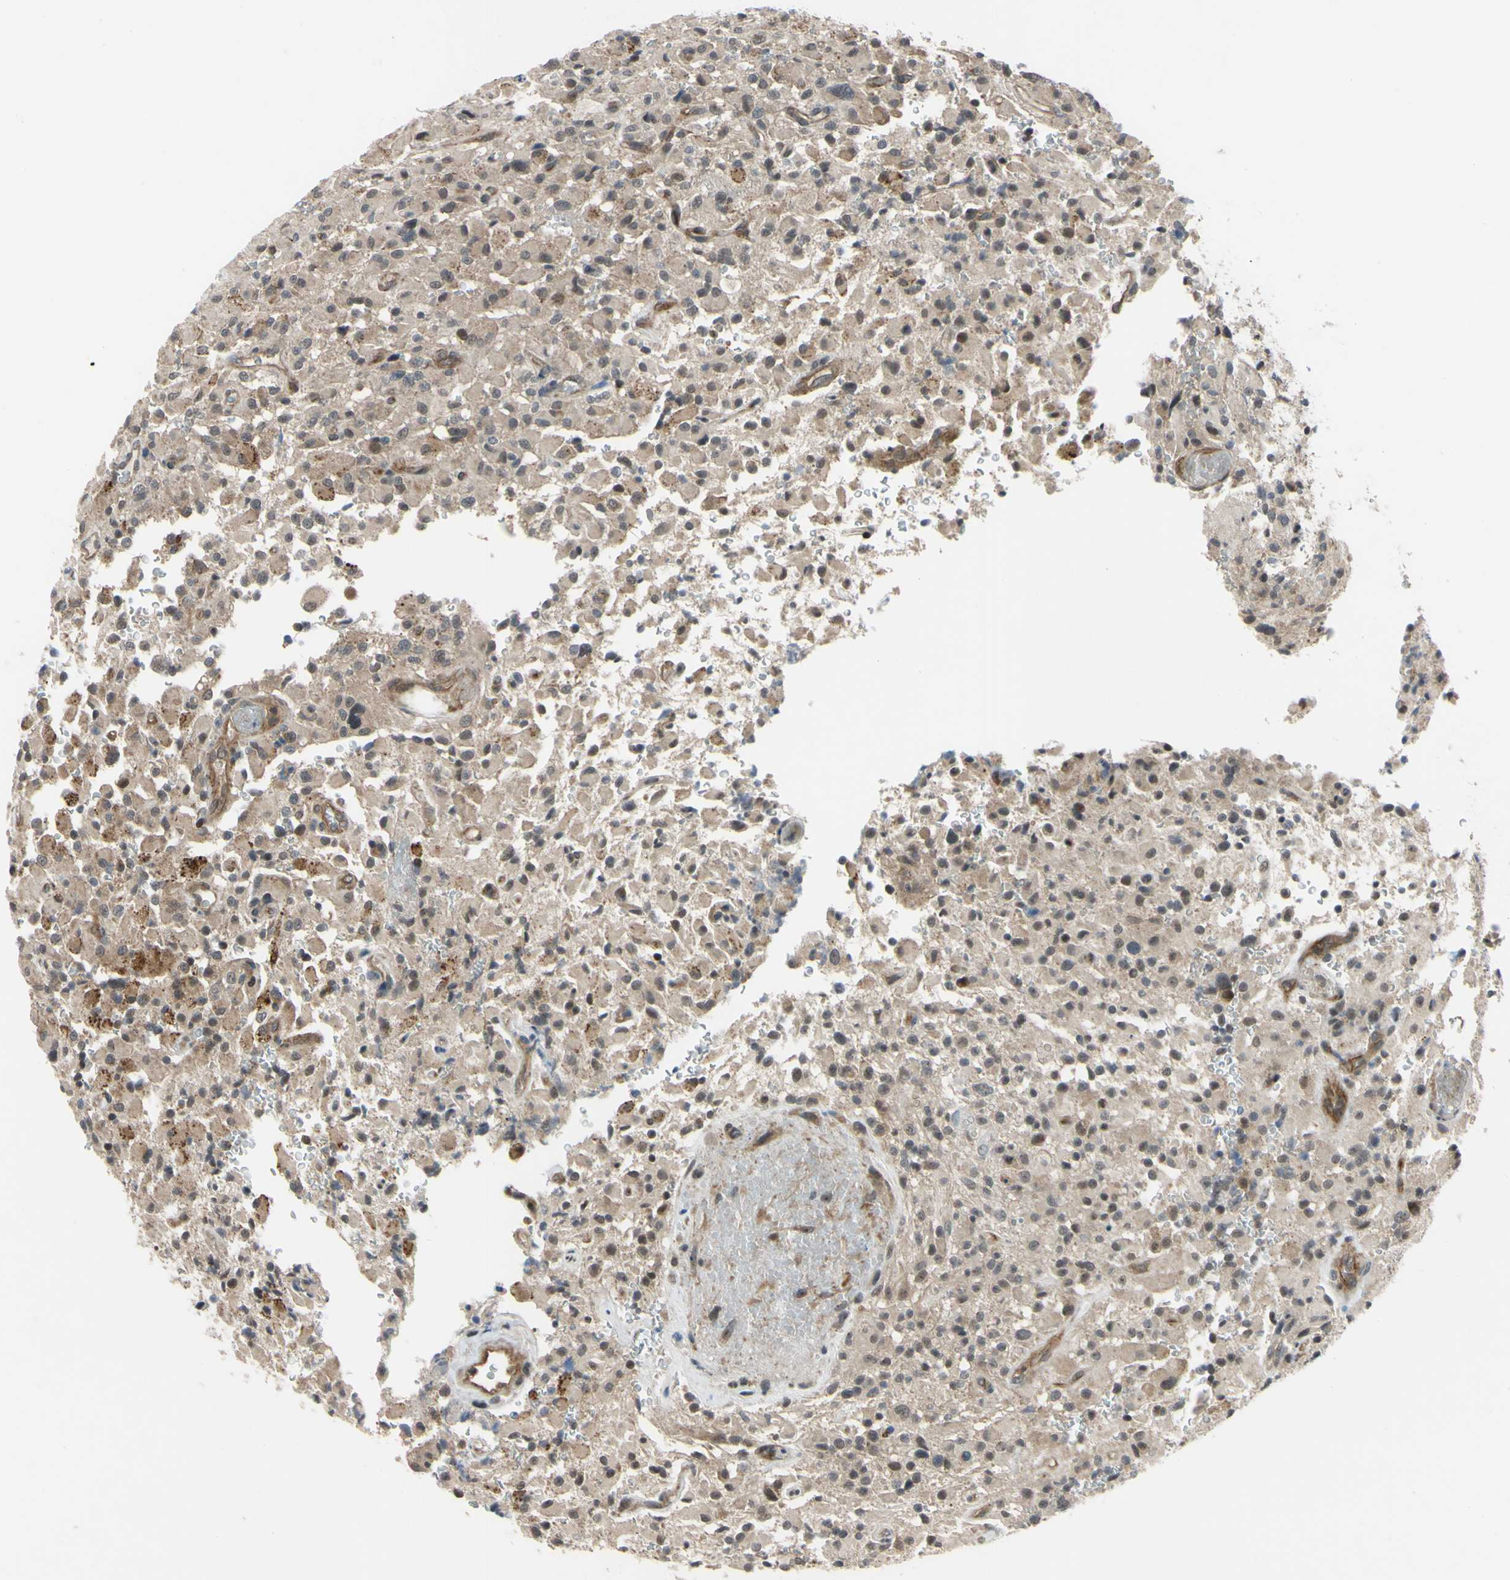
{"staining": {"intensity": "moderate", "quantity": "25%-75%", "location": "cytoplasmic/membranous"}, "tissue": "glioma", "cell_type": "Tumor cells", "image_type": "cancer", "snomed": [{"axis": "morphology", "description": "Glioma, malignant, High grade"}, {"axis": "topography", "description": "Brain"}], "caption": "Immunohistochemistry (DAB) staining of glioma demonstrates moderate cytoplasmic/membranous protein expression in approximately 25%-75% of tumor cells.", "gene": "COMMD9", "patient": {"sex": "male", "age": 71}}